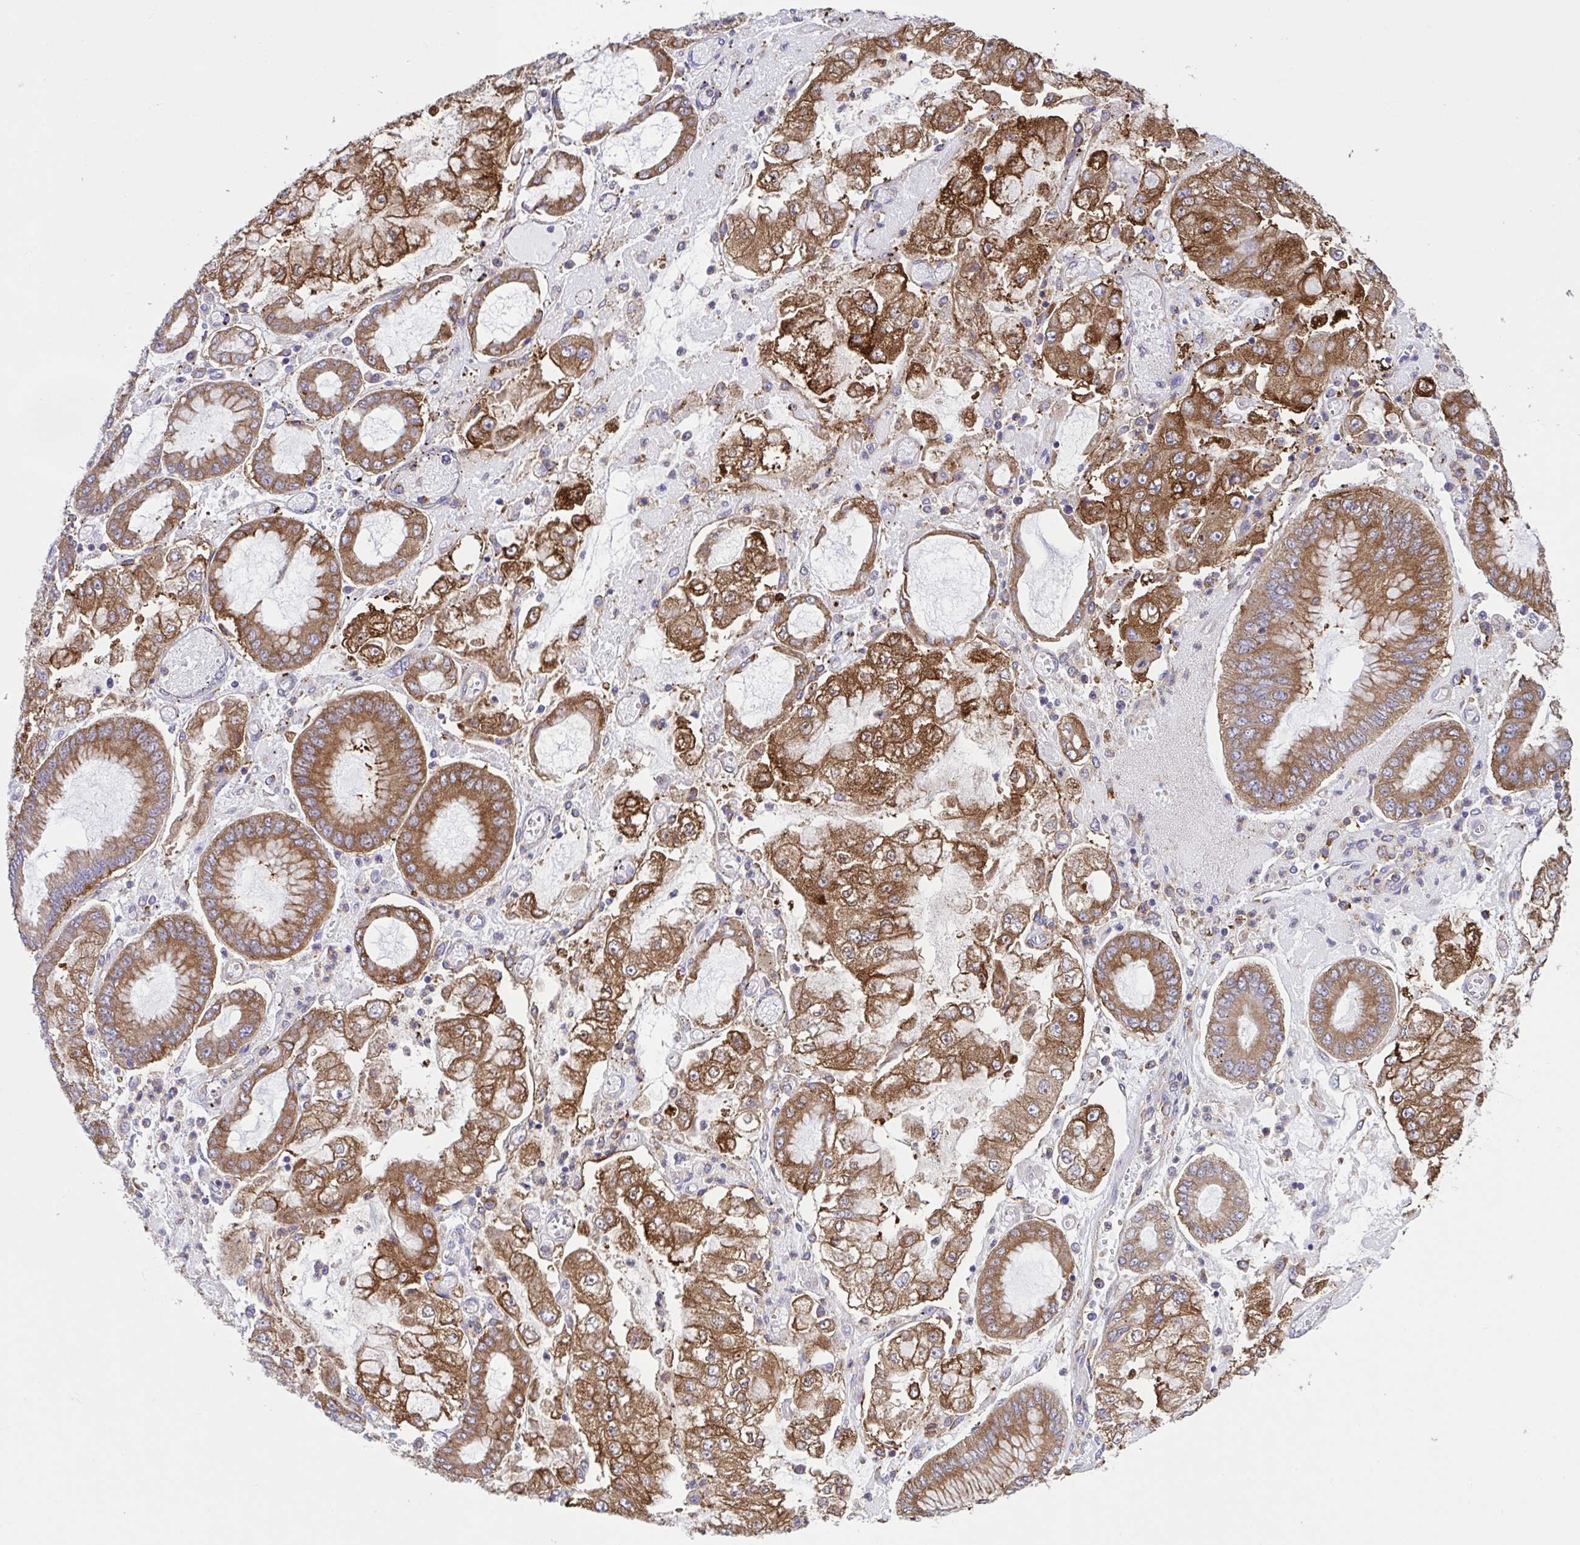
{"staining": {"intensity": "strong", "quantity": ">75%", "location": "cytoplasmic/membranous"}, "tissue": "stomach cancer", "cell_type": "Tumor cells", "image_type": "cancer", "snomed": [{"axis": "morphology", "description": "Adenocarcinoma, NOS"}, {"axis": "topography", "description": "Stomach"}], "caption": "Strong cytoplasmic/membranous expression for a protein is identified in about >75% of tumor cells of stomach adenocarcinoma using IHC.", "gene": "OR51M1", "patient": {"sex": "male", "age": 76}}